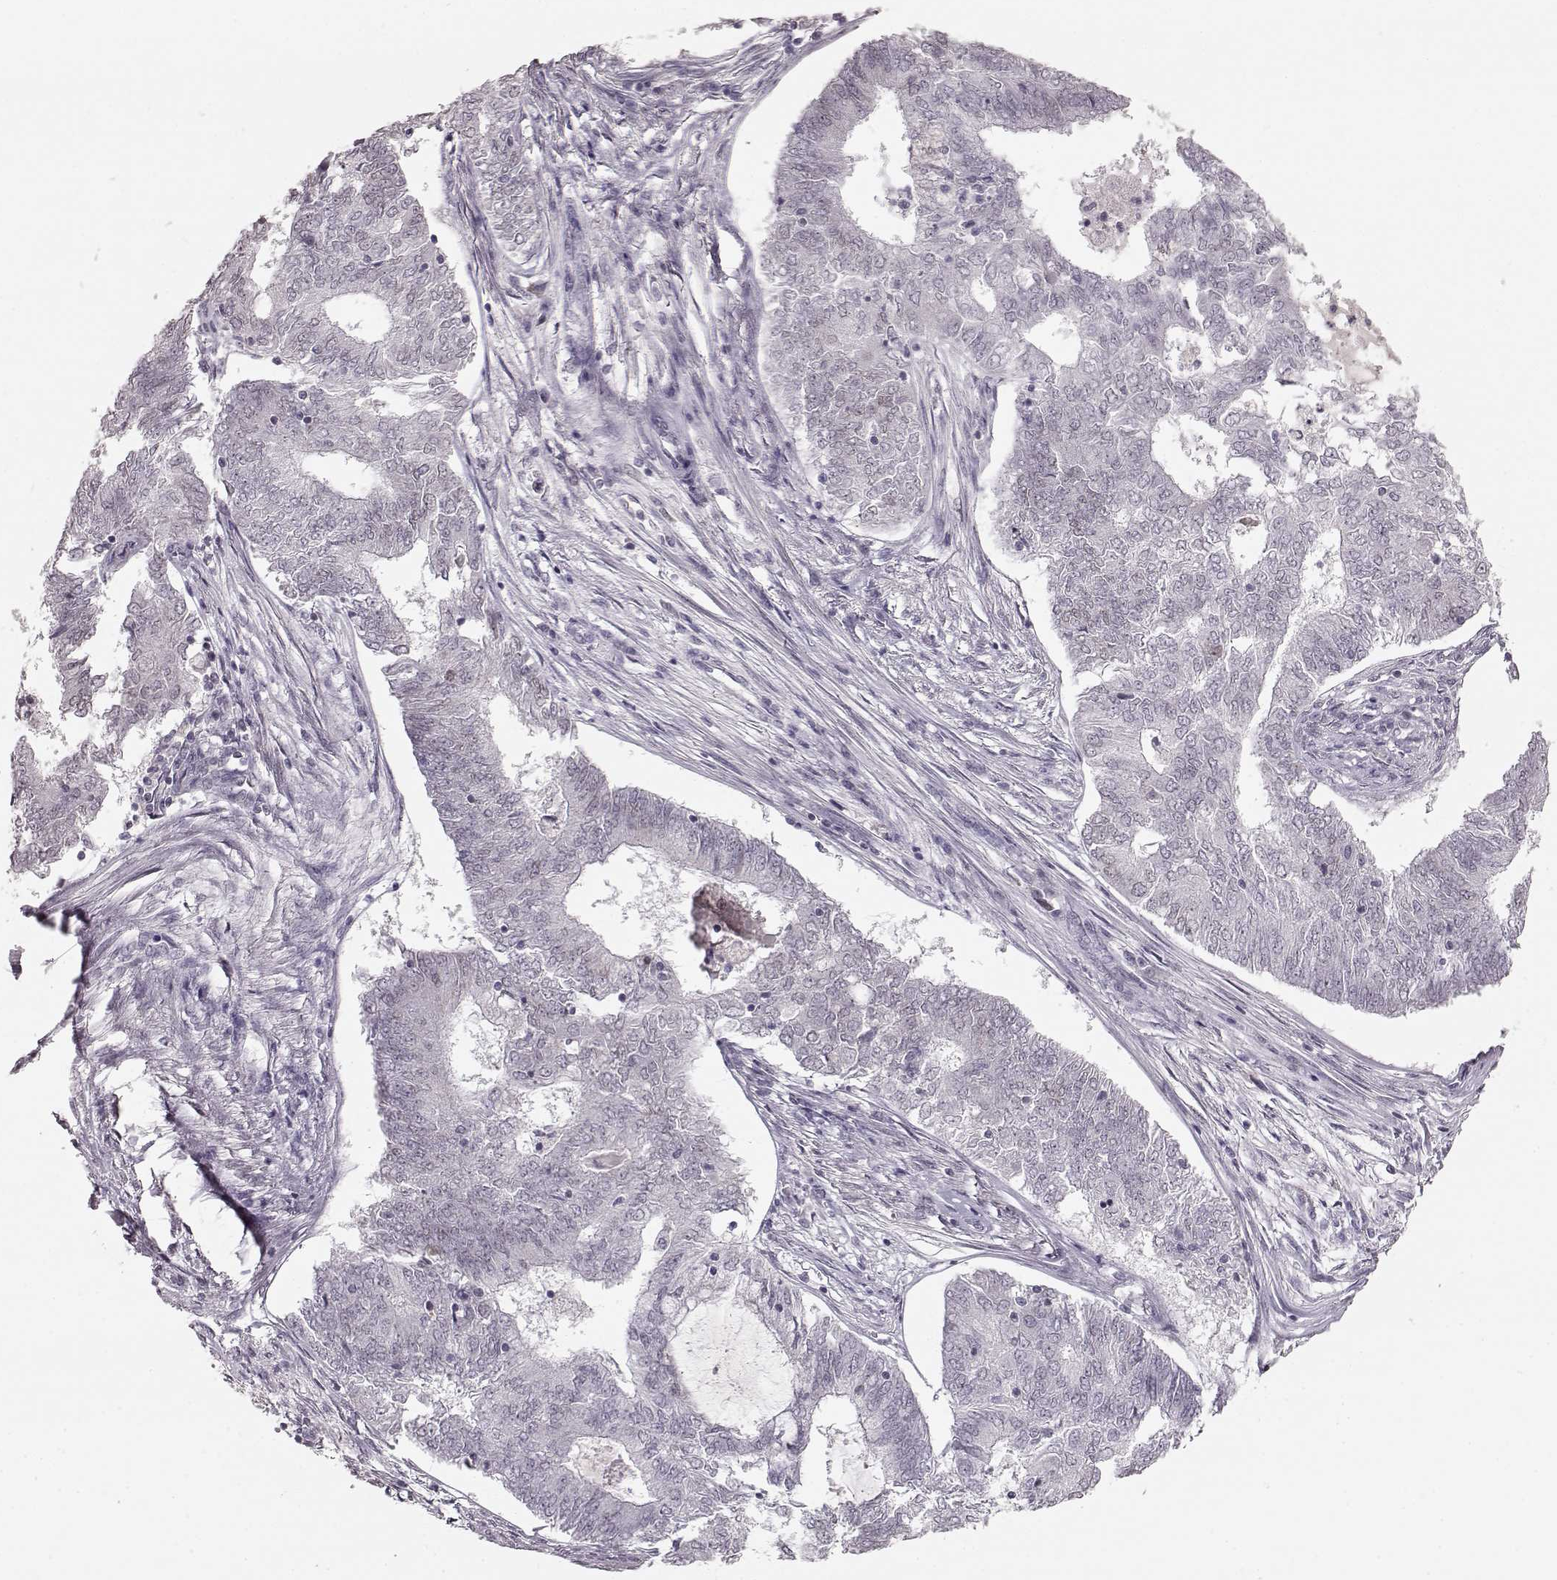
{"staining": {"intensity": "weak", "quantity": "<25%", "location": "cytoplasmic/membranous,nuclear"}, "tissue": "endometrial cancer", "cell_type": "Tumor cells", "image_type": "cancer", "snomed": [{"axis": "morphology", "description": "Adenocarcinoma, NOS"}, {"axis": "topography", "description": "Endometrium"}], "caption": "Tumor cells are negative for brown protein staining in endometrial adenocarcinoma.", "gene": "DCAF12", "patient": {"sex": "female", "age": 62}}